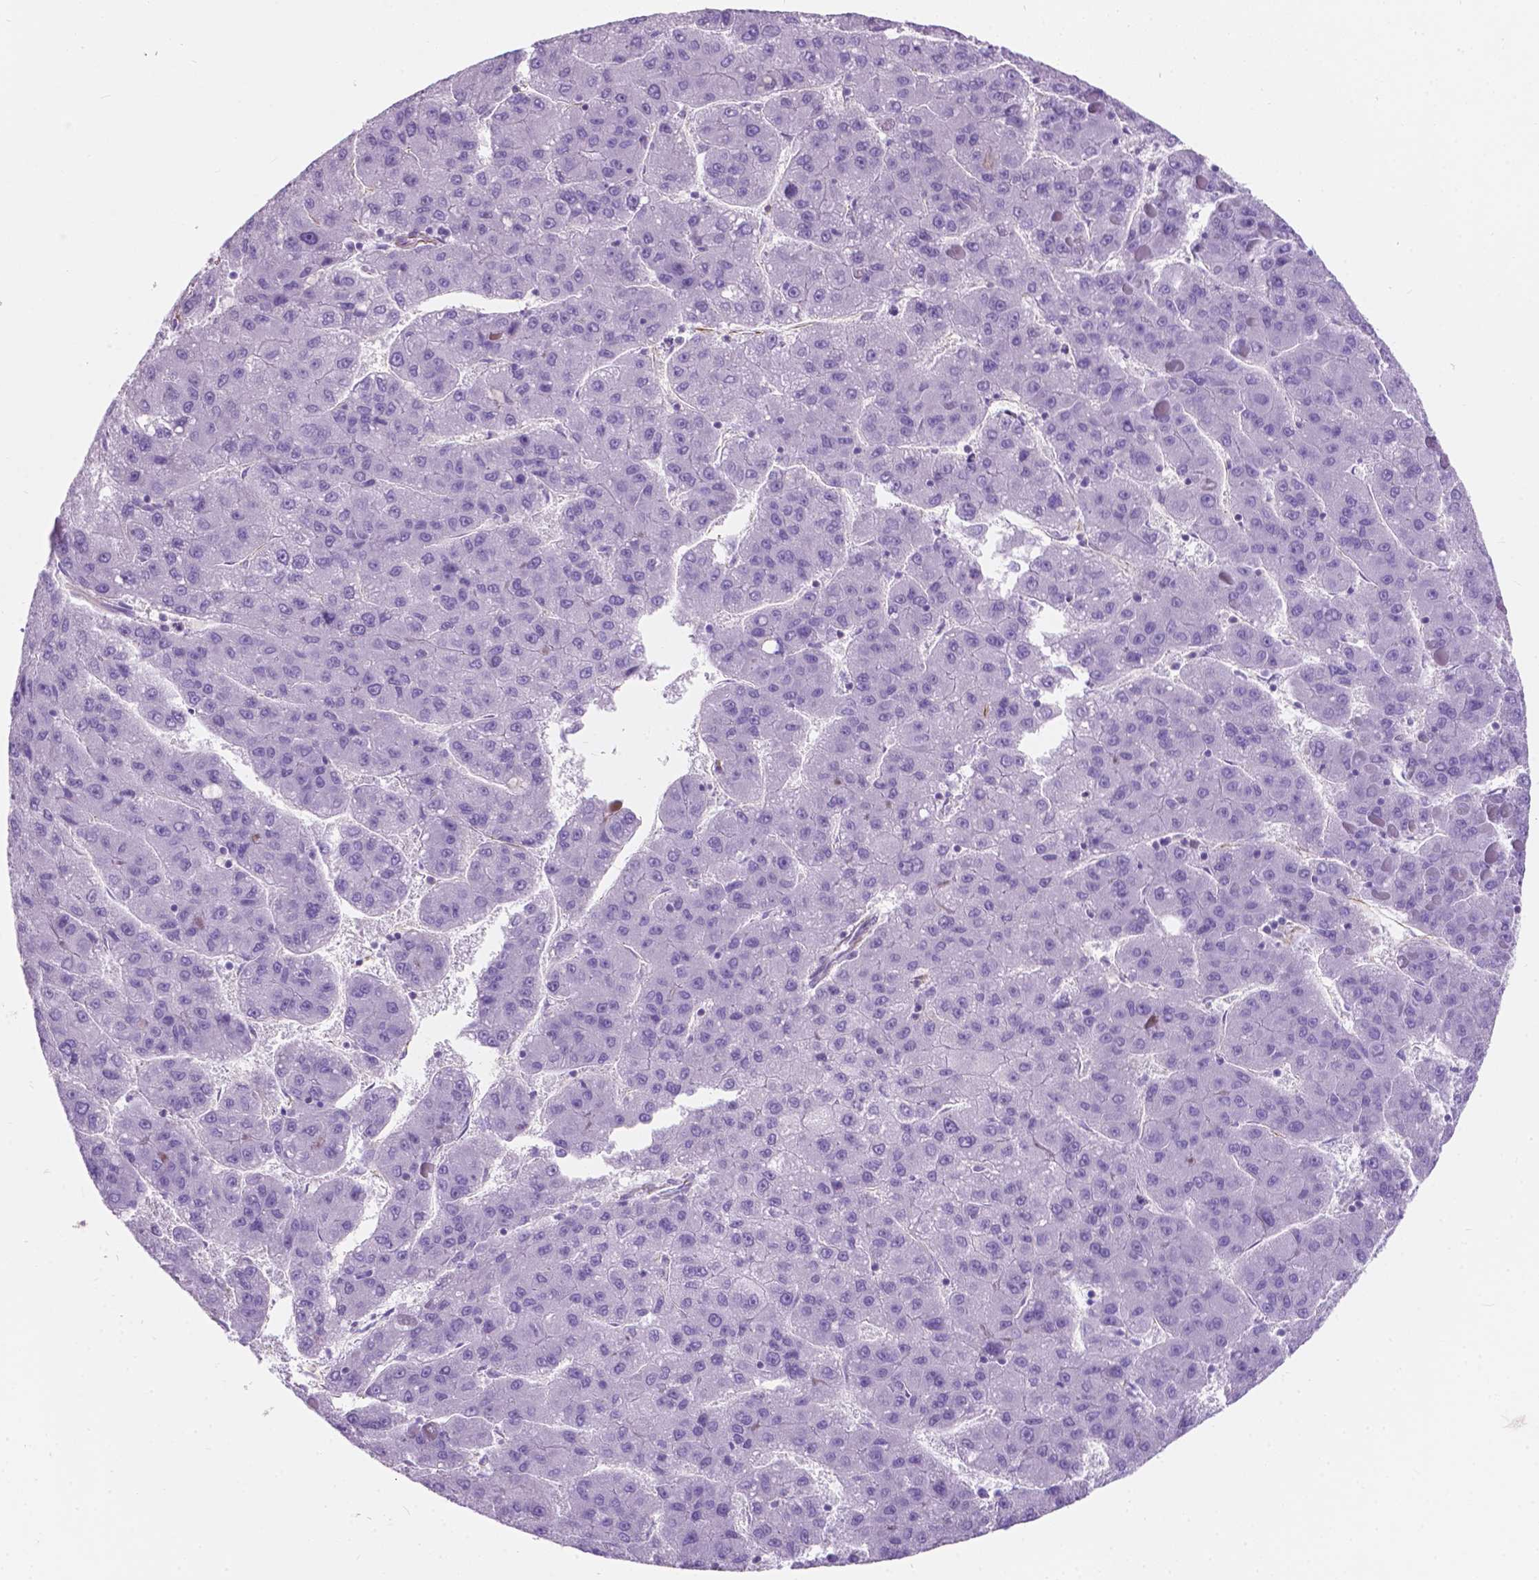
{"staining": {"intensity": "negative", "quantity": "none", "location": "none"}, "tissue": "liver cancer", "cell_type": "Tumor cells", "image_type": "cancer", "snomed": [{"axis": "morphology", "description": "Carcinoma, Hepatocellular, NOS"}, {"axis": "topography", "description": "Liver"}], "caption": "A high-resolution micrograph shows immunohistochemistry (IHC) staining of liver cancer (hepatocellular carcinoma), which demonstrates no significant expression in tumor cells.", "gene": "AMOT", "patient": {"sex": "female", "age": 82}}